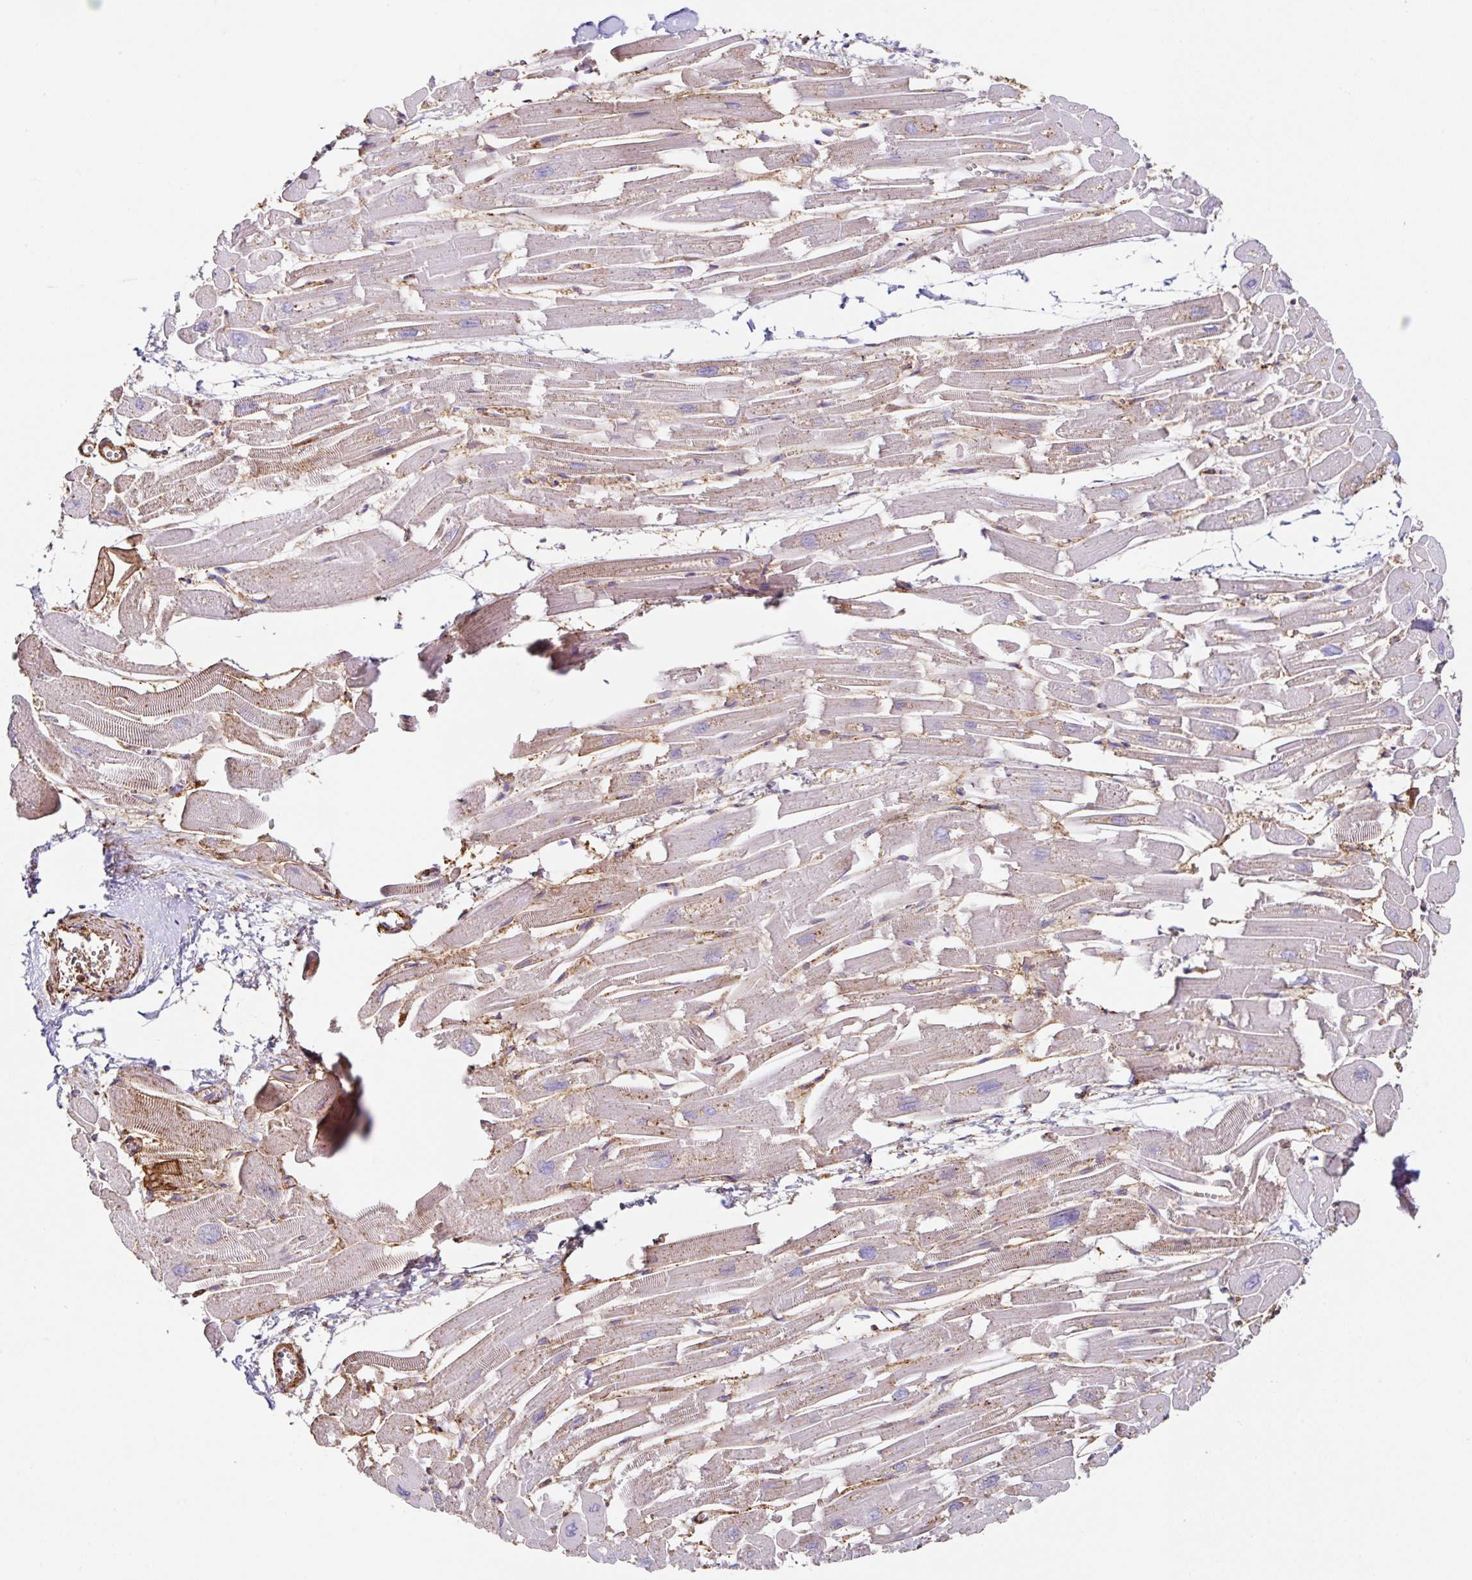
{"staining": {"intensity": "moderate", "quantity": "25%-75%", "location": "cytoplasmic/membranous"}, "tissue": "heart muscle", "cell_type": "Cardiomyocytes", "image_type": "normal", "snomed": [{"axis": "morphology", "description": "Normal tissue, NOS"}, {"axis": "topography", "description": "Heart"}], "caption": "Immunohistochemical staining of normal heart muscle demonstrates moderate cytoplasmic/membranous protein positivity in about 25%-75% of cardiomyocytes.", "gene": "MTTP", "patient": {"sex": "male", "age": 54}}